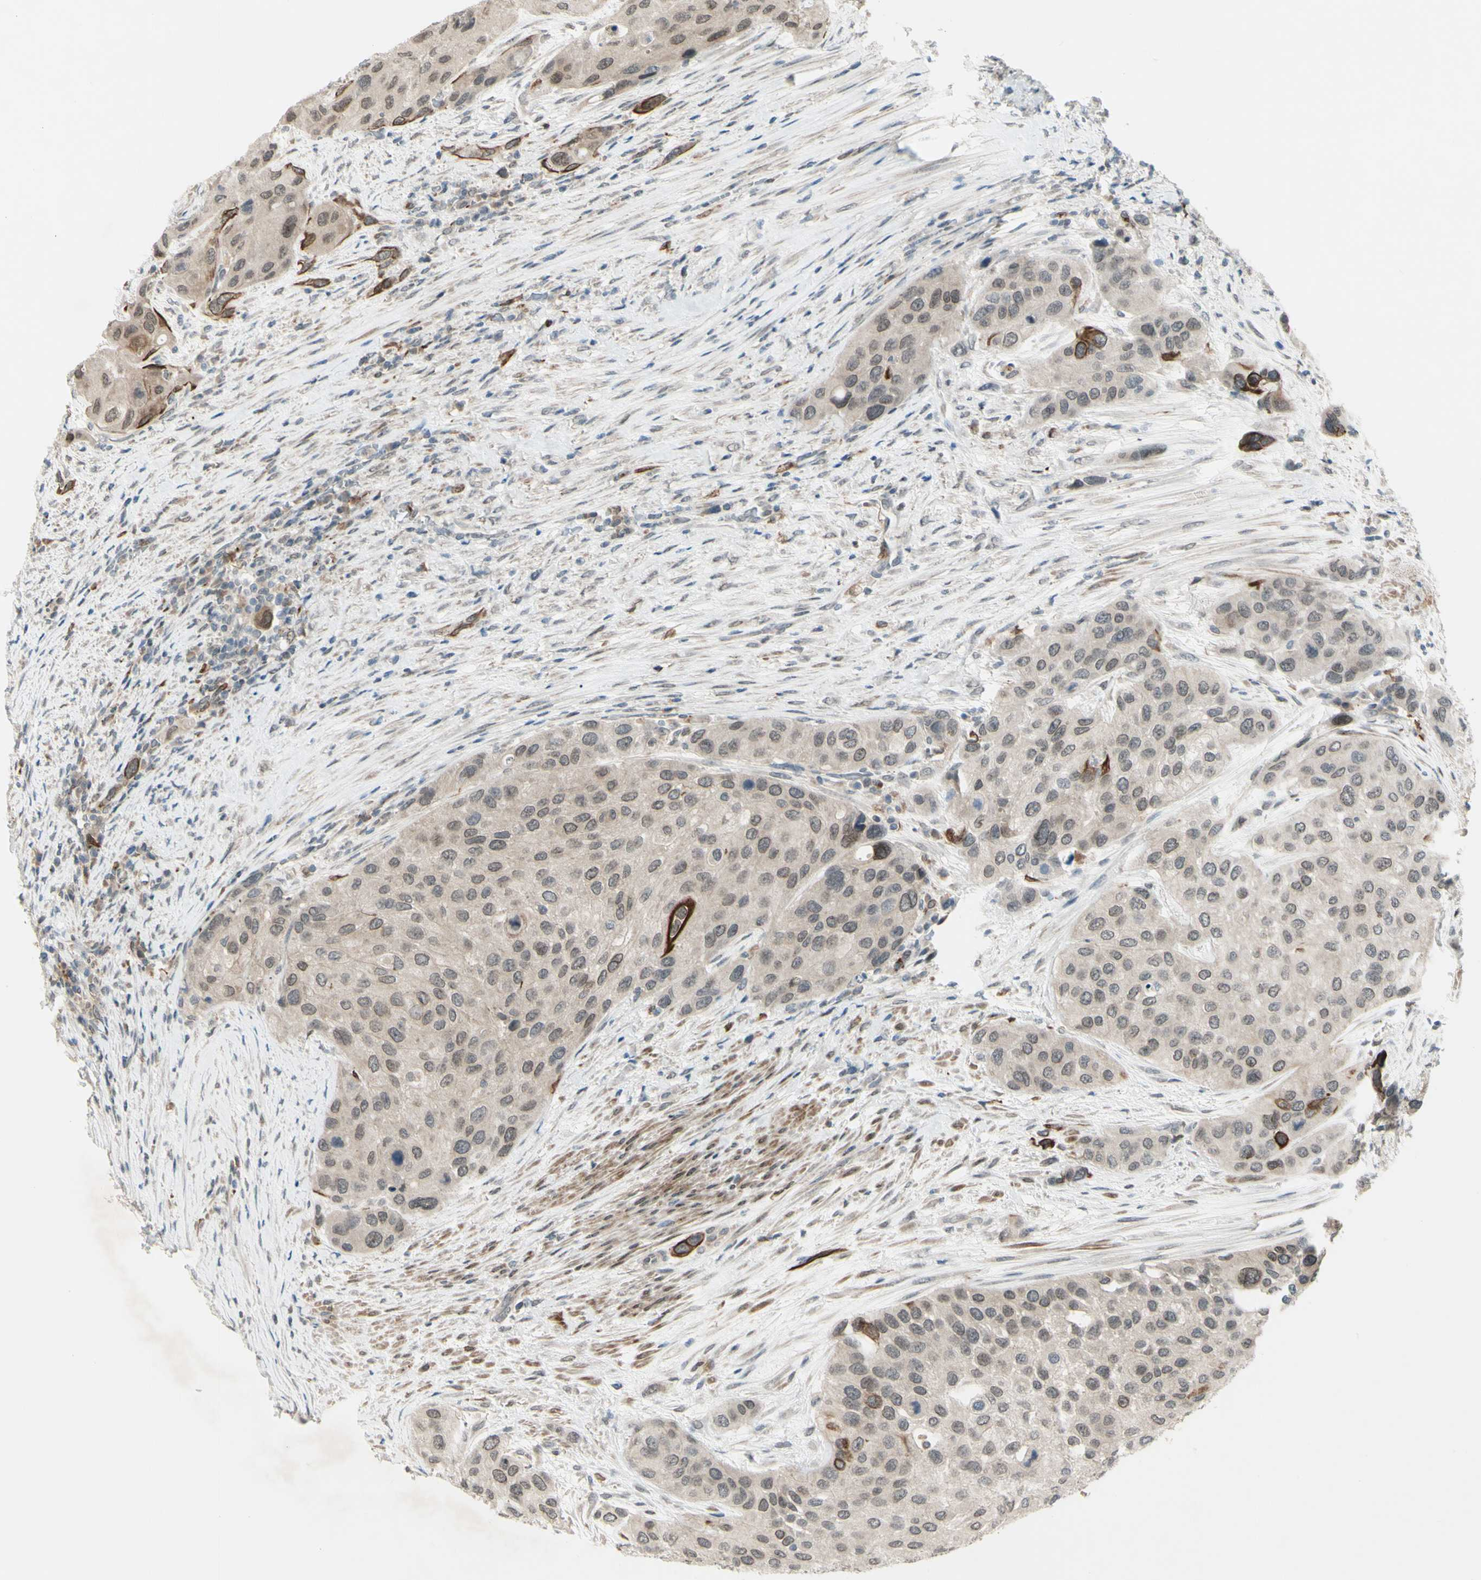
{"staining": {"intensity": "strong", "quantity": "<25%", "location": "cytoplasmic/membranous"}, "tissue": "urothelial cancer", "cell_type": "Tumor cells", "image_type": "cancer", "snomed": [{"axis": "morphology", "description": "Urothelial carcinoma, High grade"}, {"axis": "topography", "description": "Urinary bladder"}], "caption": "Tumor cells display medium levels of strong cytoplasmic/membranous expression in approximately <25% of cells in urothelial cancer.", "gene": "FGFR2", "patient": {"sex": "female", "age": 56}}